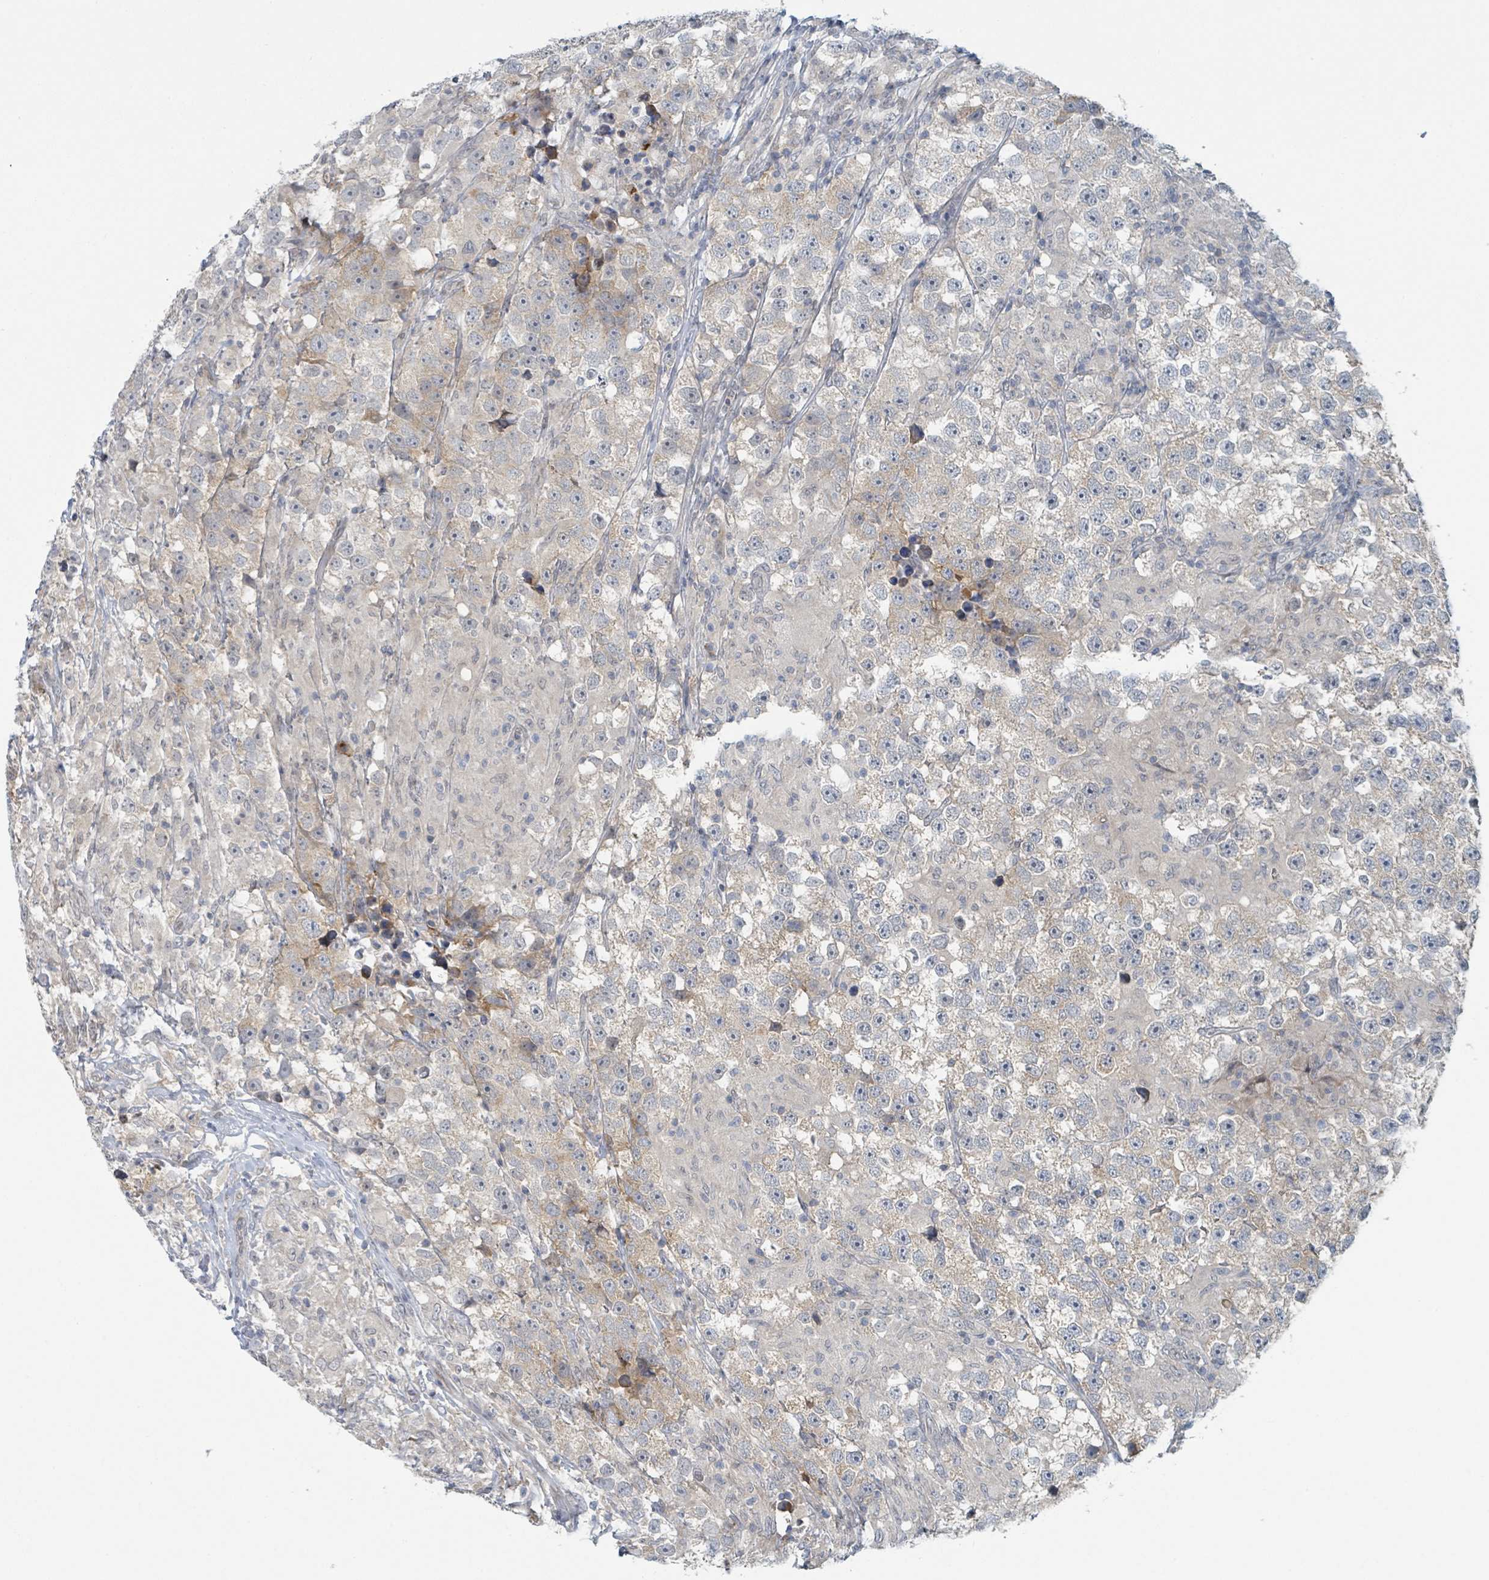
{"staining": {"intensity": "moderate", "quantity": "<25%", "location": "cytoplasmic/membranous"}, "tissue": "testis cancer", "cell_type": "Tumor cells", "image_type": "cancer", "snomed": [{"axis": "morphology", "description": "Seminoma, NOS"}, {"axis": "topography", "description": "Testis"}], "caption": "The photomicrograph exhibits immunohistochemical staining of testis seminoma. There is moderate cytoplasmic/membranous positivity is appreciated in about <25% of tumor cells.", "gene": "ANKRD55", "patient": {"sex": "male", "age": 46}}